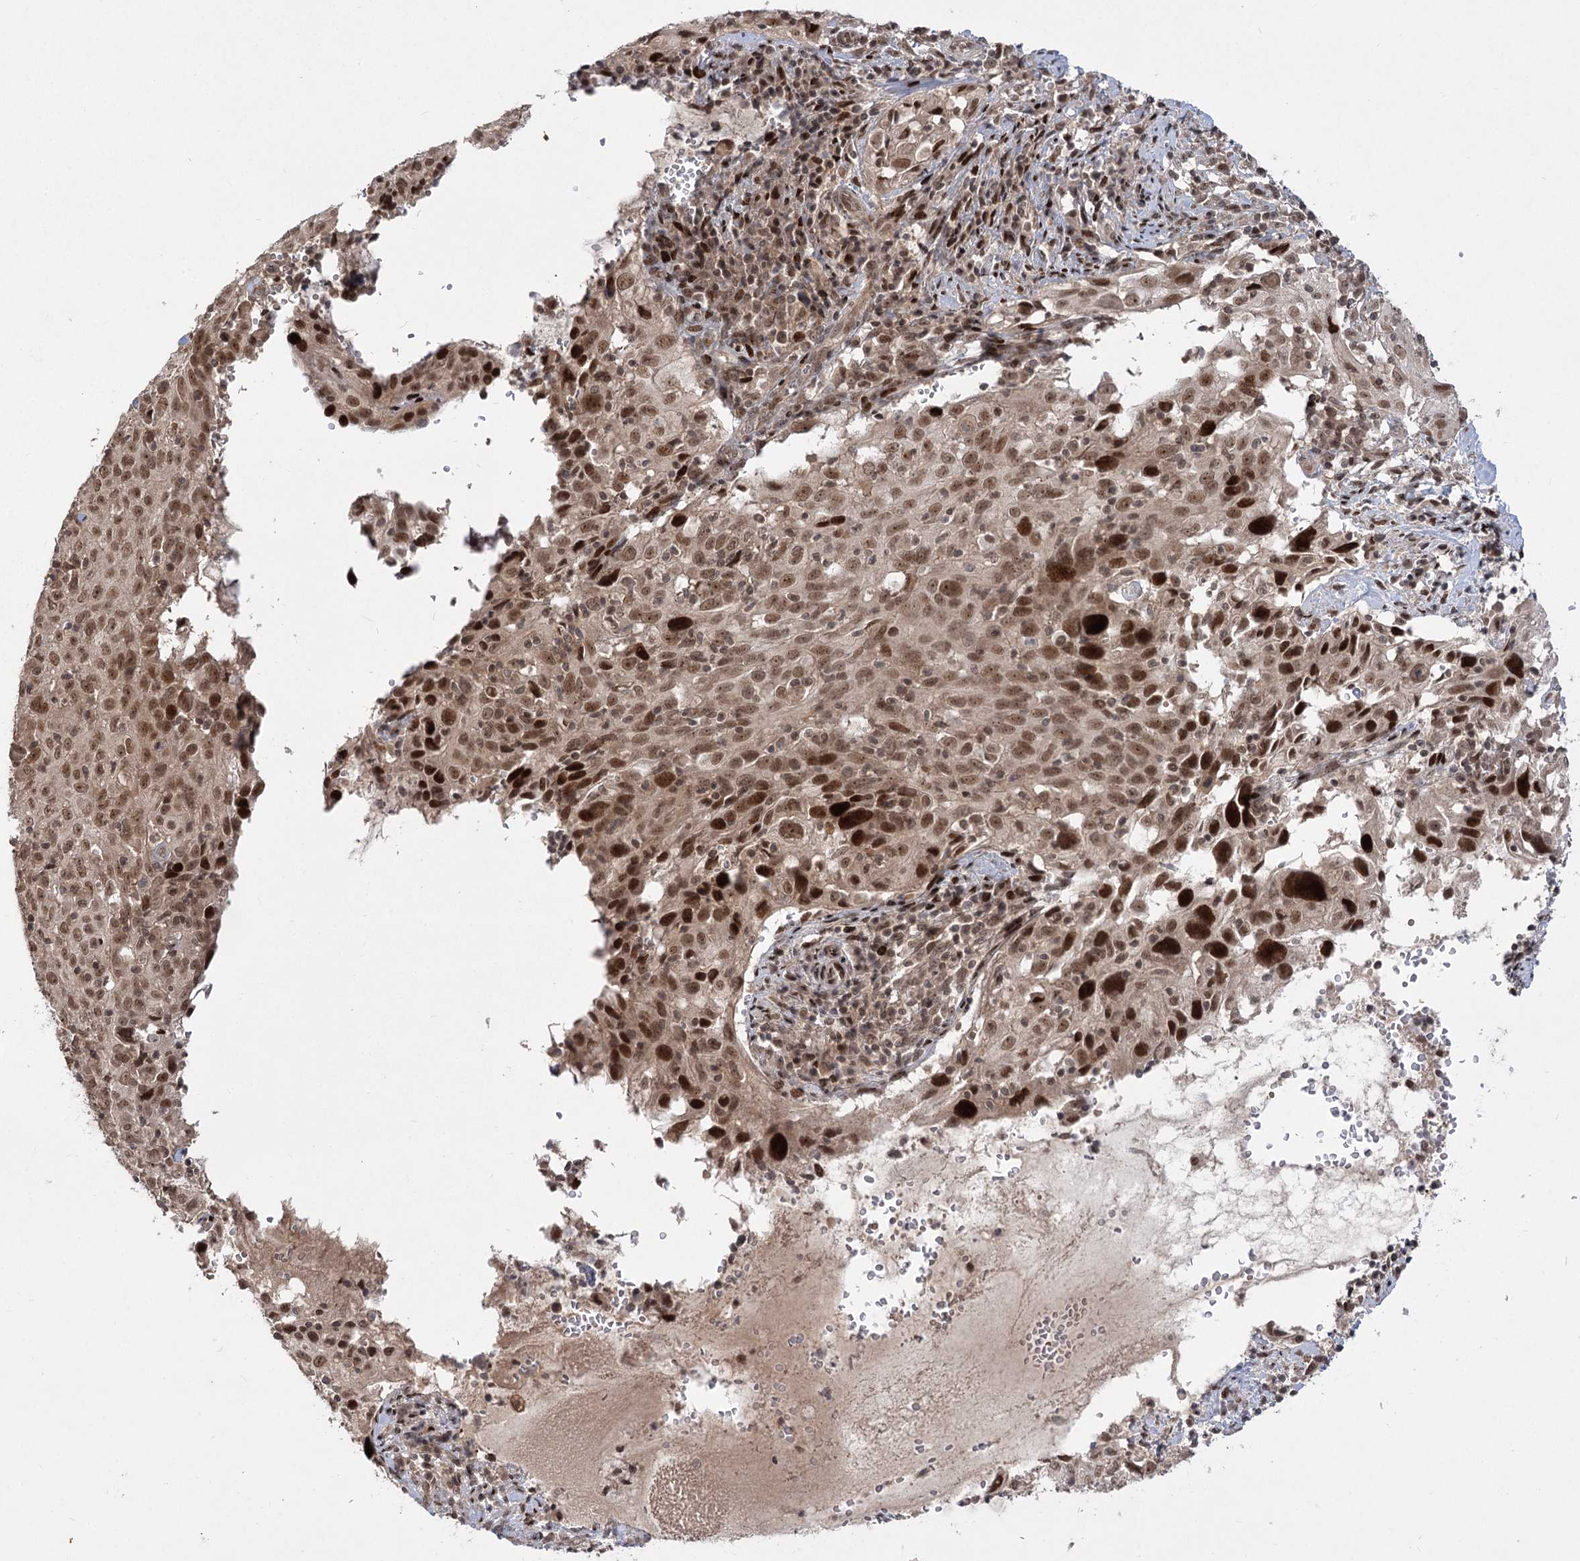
{"staining": {"intensity": "strong", "quantity": "25%-75%", "location": "nuclear"}, "tissue": "cervical cancer", "cell_type": "Tumor cells", "image_type": "cancer", "snomed": [{"axis": "morphology", "description": "Squamous cell carcinoma, NOS"}, {"axis": "topography", "description": "Cervix"}], "caption": "DAB immunohistochemical staining of human cervical cancer reveals strong nuclear protein positivity in approximately 25%-75% of tumor cells. Nuclei are stained in blue.", "gene": "HELQ", "patient": {"sex": "female", "age": 31}}